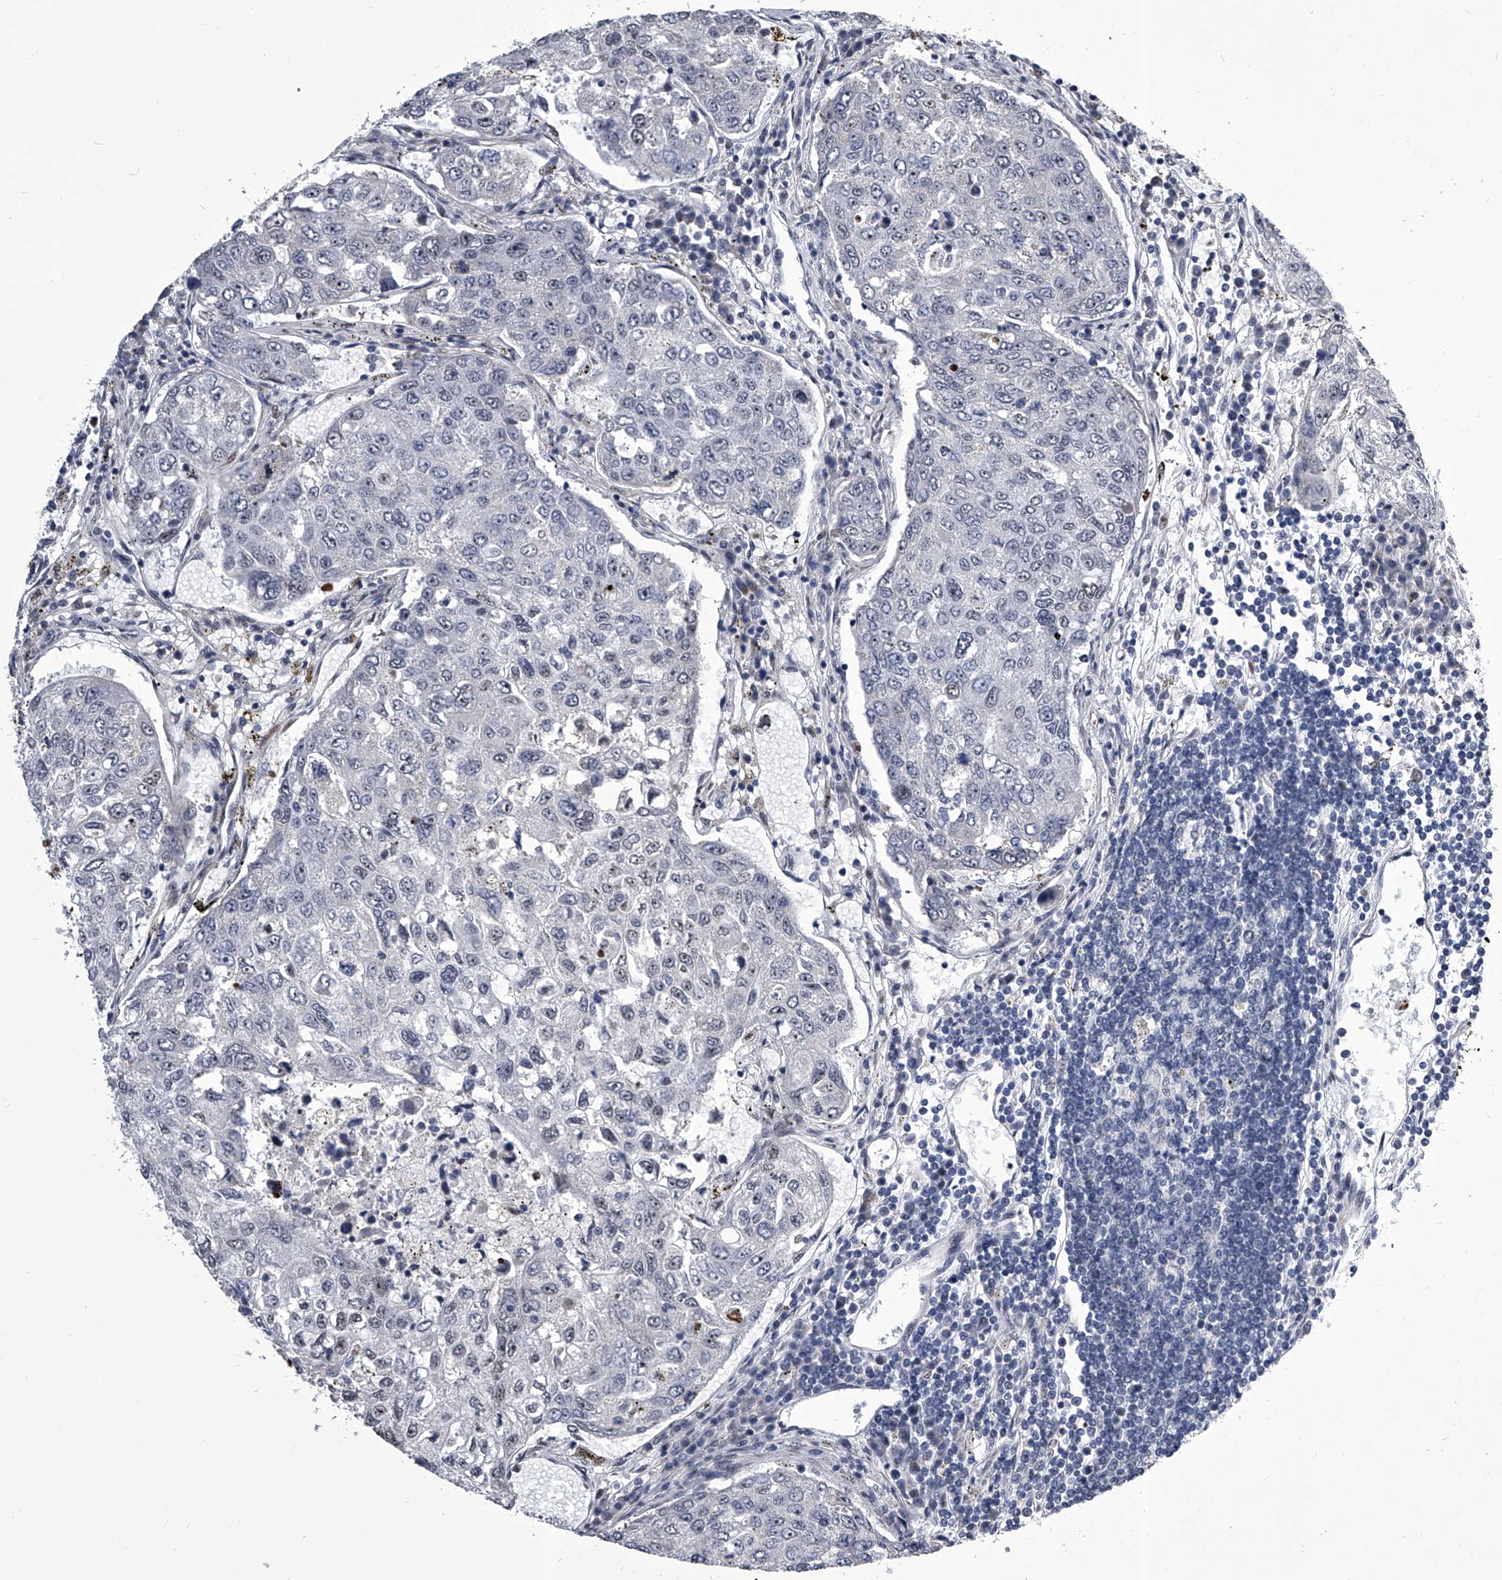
{"staining": {"intensity": "negative", "quantity": "none", "location": "none"}, "tissue": "urothelial cancer", "cell_type": "Tumor cells", "image_type": "cancer", "snomed": [{"axis": "morphology", "description": "Urothelial carcinoma, High grade"}, {"axis": "topography", "description": "Lymph node"}, {"axis": "topography", "description": "Urinary bladder"}], "caption": "The photomicrograph shows no staining of tumor cells in high-grade urothelial carcinoma.", "gene": "CMTR1", "patient": {"sex": "male", "age": 51}}